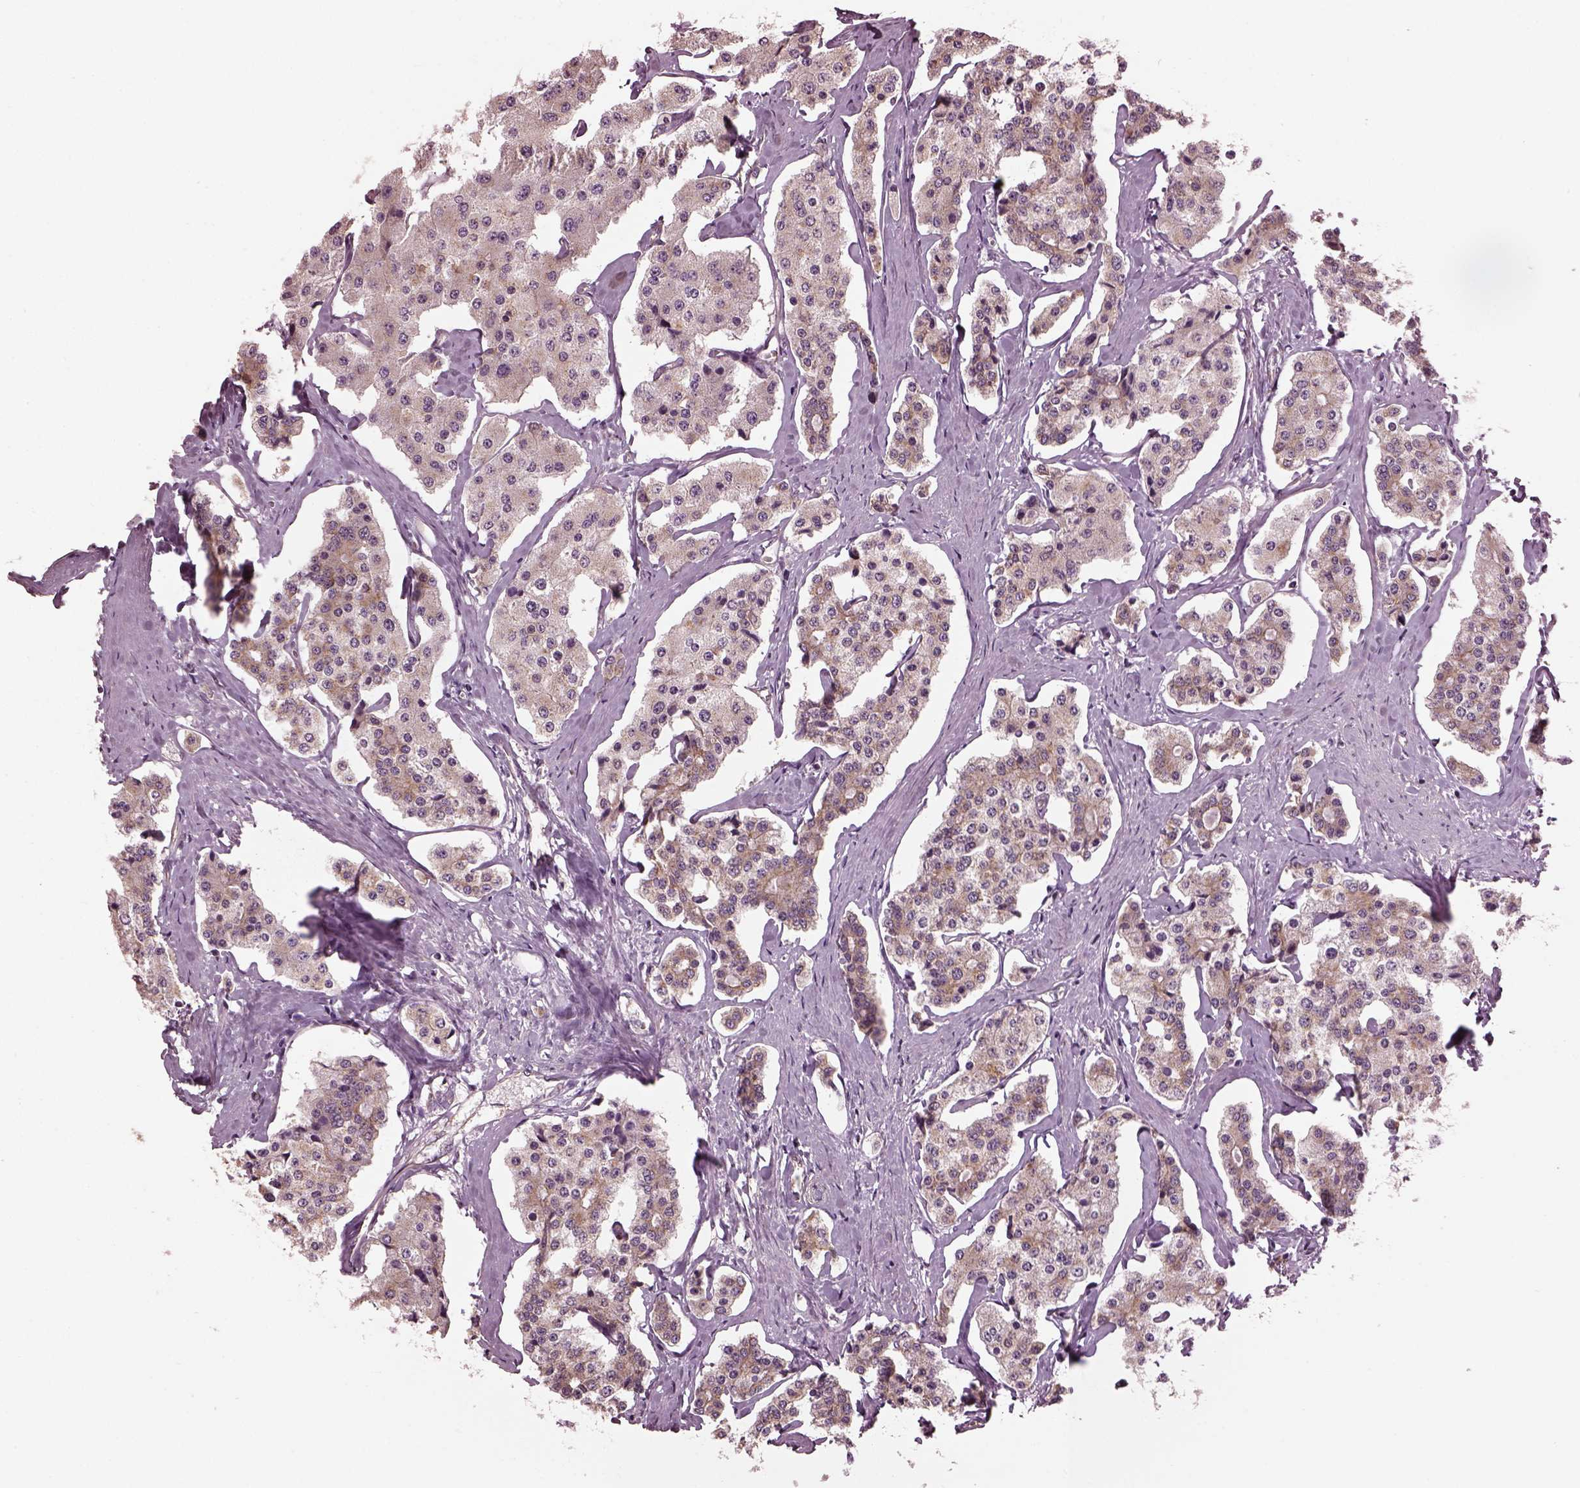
{"staining": {"intensity": "weak", "quantity": "<25%", "location": "cytoplasmic/membranous"}, "tissue": "carcinoid", "cell_type": "Tumor cells", "image_type": "cancer", "snomed": [{"axis": "morphology", "description": "Carcinoid, malignant, NOS"}, {"axis": "topography", "description": "Small intestine"}], "caption": "Histopathology image shows no protein positivity in tumor cells of carcinoid (malignant) tissue. Nuclei are stained in blue.", "gene": "RUFY3", "patient": {"sex": "female", "age": 65}}